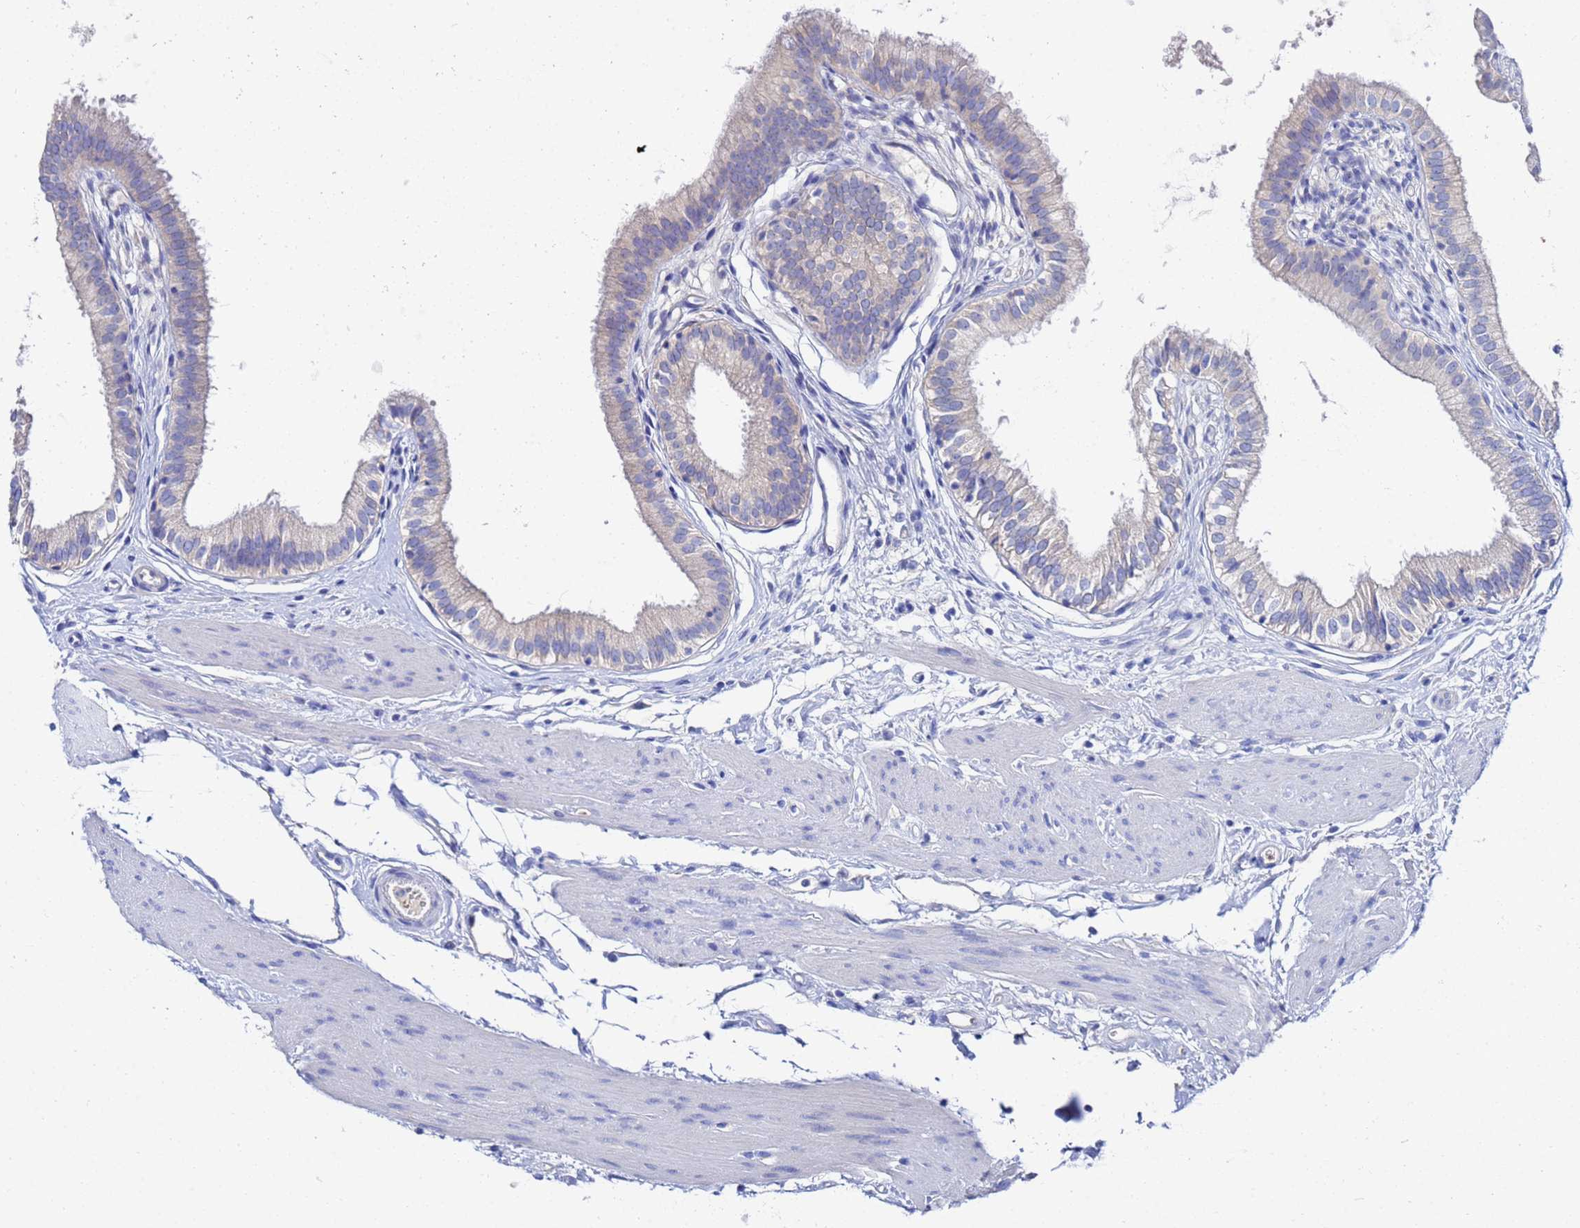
{"staining": {"intensity": "negative", "quantity": "none", "location": "none"}, "tissue": "gallbladder", "cell_type": "Glandular cells", "image_type": "normal", "snomed": [{"axis": "morphology", "description": "Normal tissue, NOS"}, {"axis": "topography", "description": "Gallbladder"}], "caption": "Image shows no protein staining in glandular cells of normal gallbladder. (DAB immunohistochemistry (IHC), high magnification).", "gene": "AQP12A", "patient": {"sex": "female", "age": 54}}